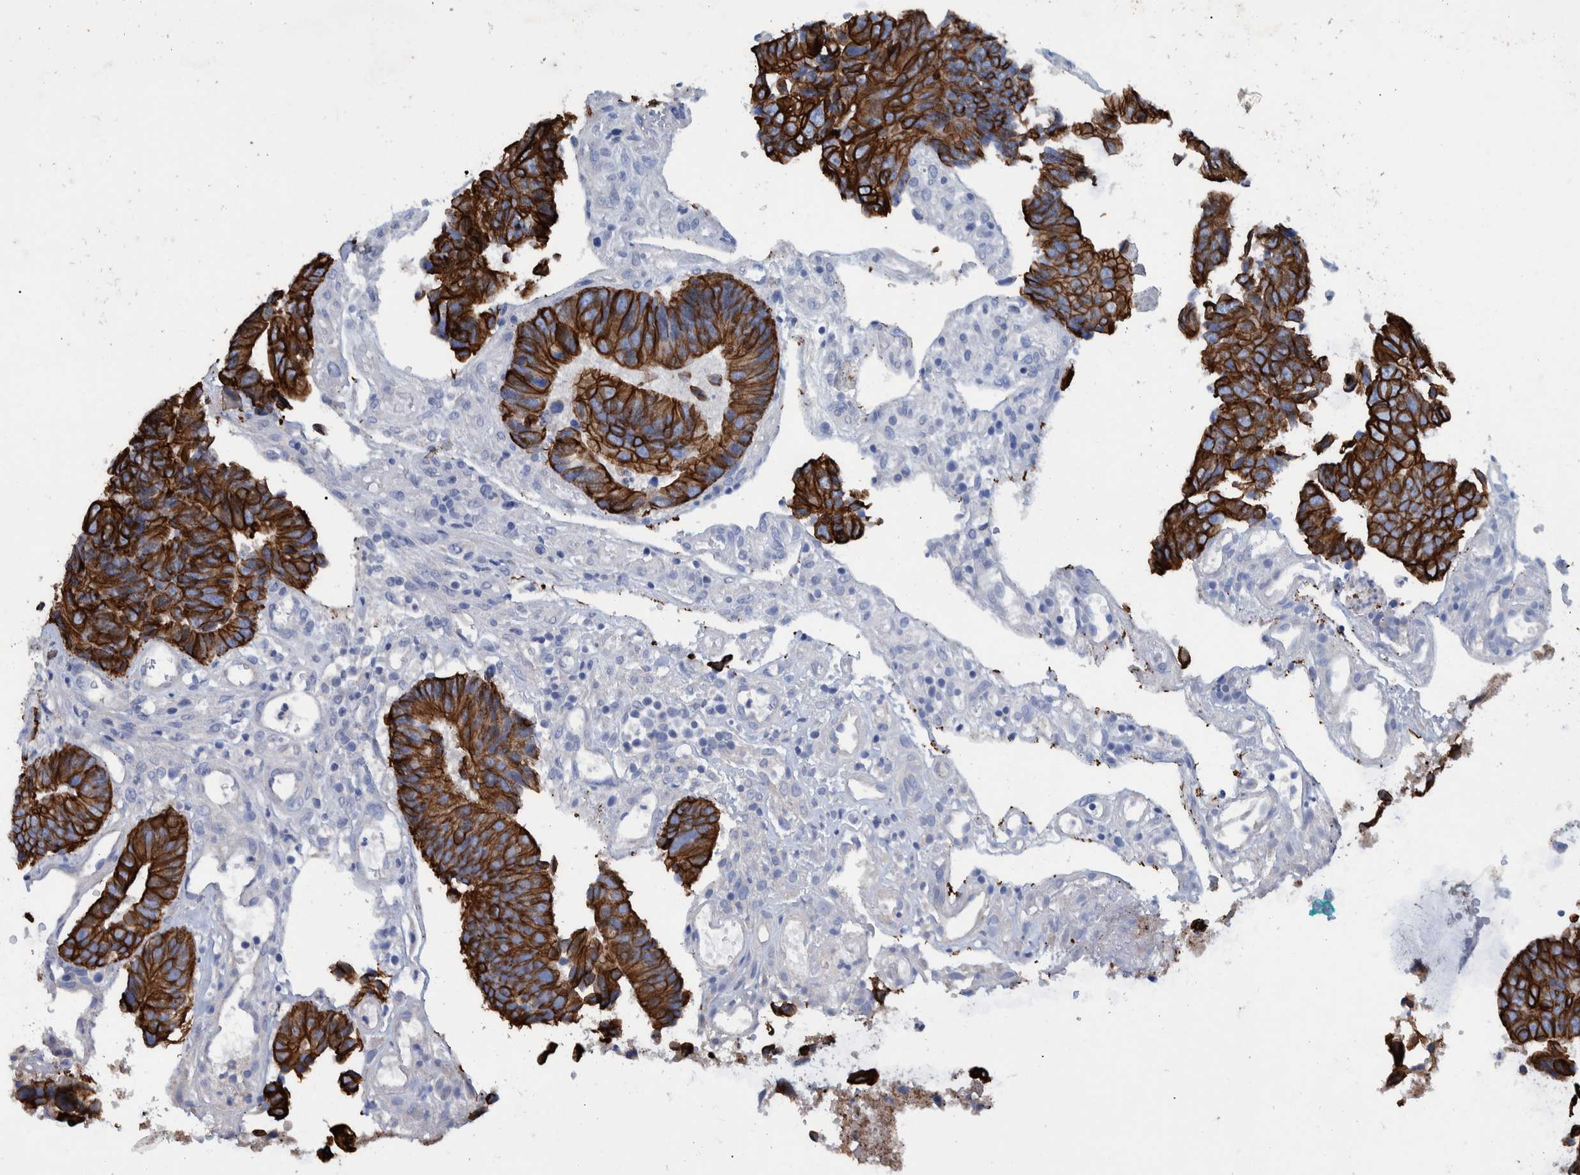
{"staining": {"intensity": "strong", "quantity": ">75%", "location": "cytoplasmic/membranous"}, "tissue": "colorectal cancer", "cell_type": "Tumor cells", "image_type": "cancer", "snomed": [{"axis": "morphology", "description": "Adenocarcinoma, NOS"}, {"axis": "topography", "description": "Rectum"}], "caption": "Strong cytoplasmic/membranous staining is appreciated in approximately >75% of tumor cells in adenocarcinoma (colorectal).", "gene": "MKS1", "patient": {"sex": "male", "age": 84}}